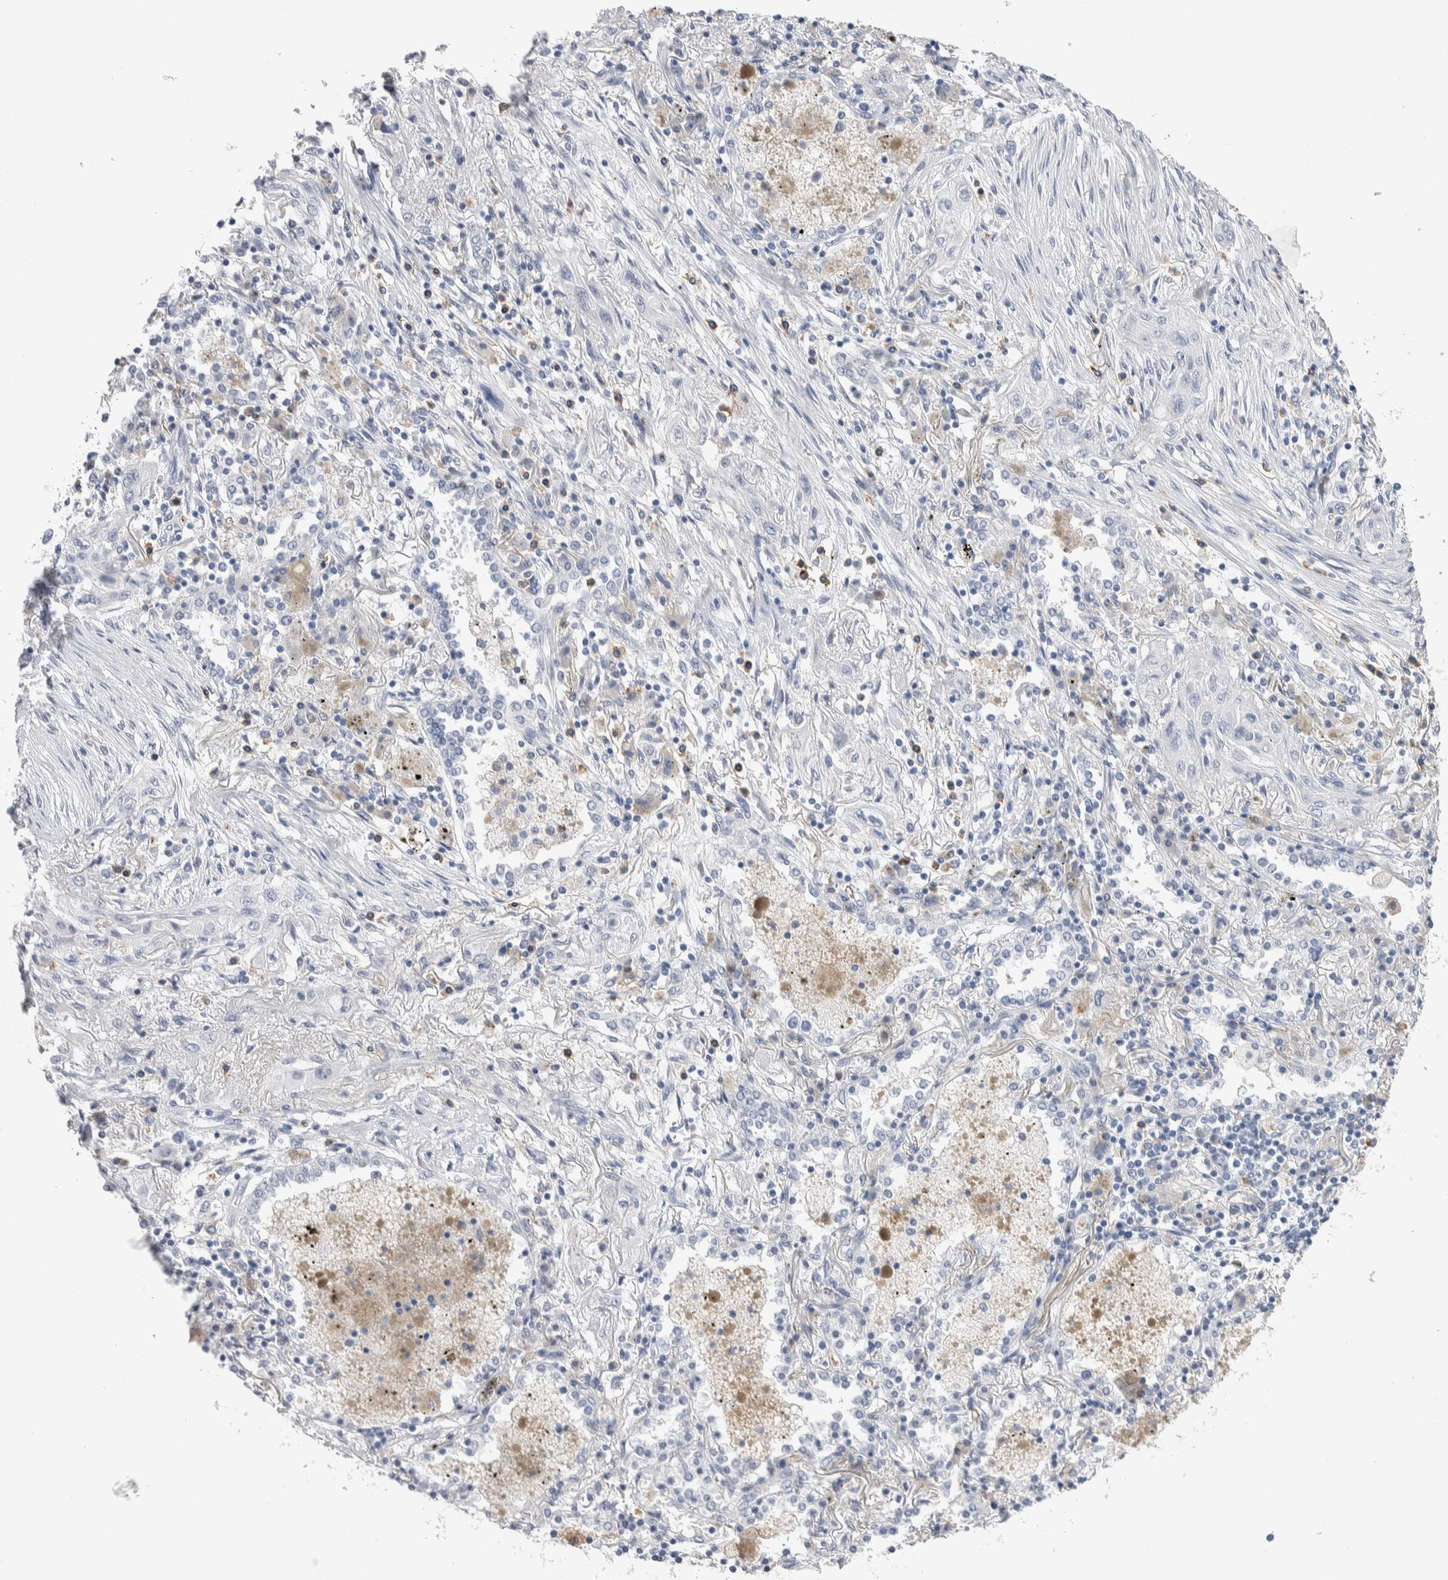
{"staining": {"intensity": "negative", "quantity": "none", "location": "none"}, "tissue": "lung cancer", "cell_type": "Tumor cells", "image_type": "cancer", "snomed": [{"axis": "morphology", "description": "Squamous cell carcinoma, NOS"}, {"axis": "topography", "description": "Lung"}], "caption": "DAB (3,3'-diaminobenzidine) immunohistochemical staining of lung cancer reveals no significant positivity in tumor cells.", "gene": "LURAP1L", "patient": {"sex": "female", "age": 47}}